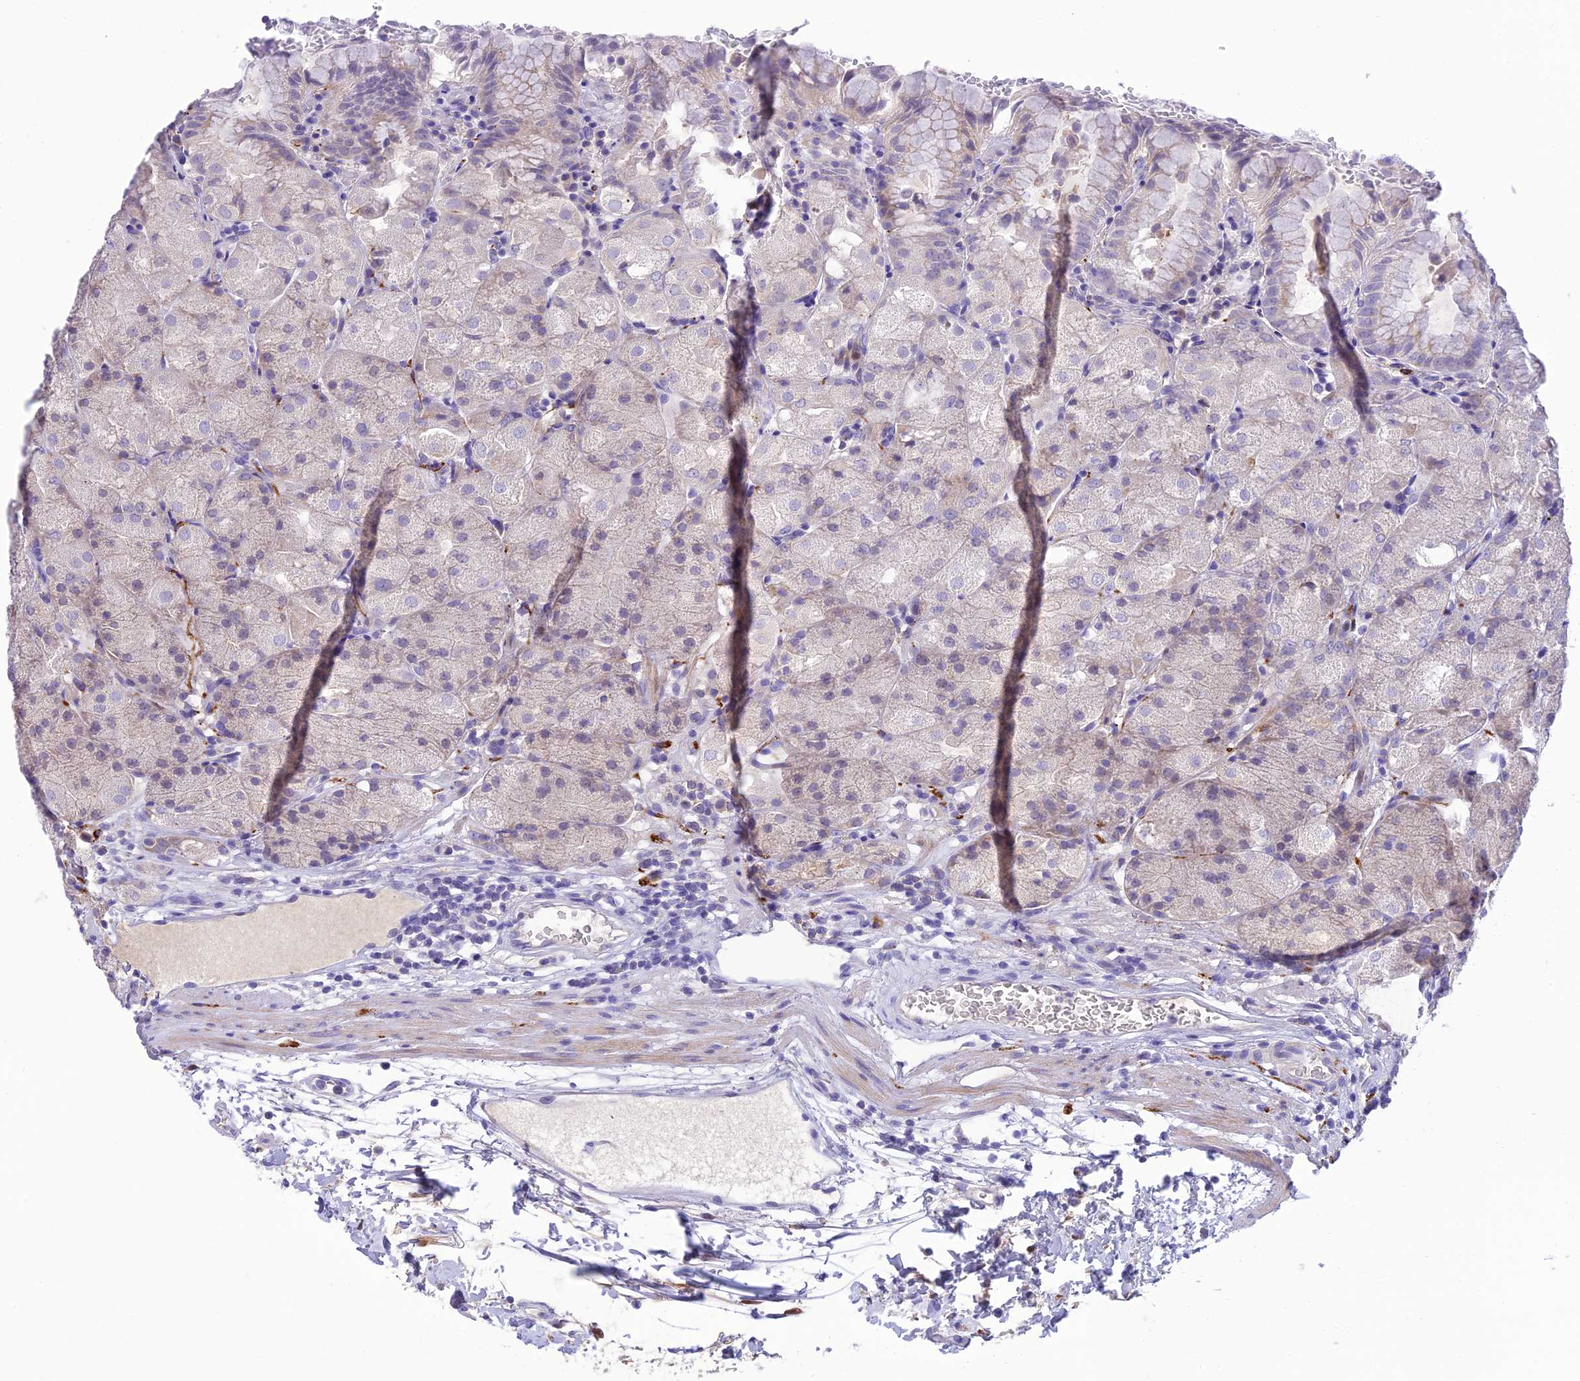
{"staining": {"intensity": "weak", "quantity": "<25%", "location": "cytoplasmic/membranous"}, "tissue": "stomach", "cell_type": "Glandular cells", "image_type": "normal", "snomed": [{"axis": "morphology", "description": "Normal tissue, NOS"}, {"axis": "topography", "description": "Stomach, upper"}, {"axis": "topography", "description": "Stomach, lower"}], "caption": "This photomicrograph is of unremarkable stomach stained with immunohistochemistry (IHC) to label a protein in brown with the nuclei are counter-stained blue. There is no expression in glandular cells. The staining was performed using DAB to visualize the protein expression in brown, while the nuclei were stained in blue with hematoxylin (Magnification: 20x).", "gene": "XPO7", "patient": {"sex": "male", "age": 62}}